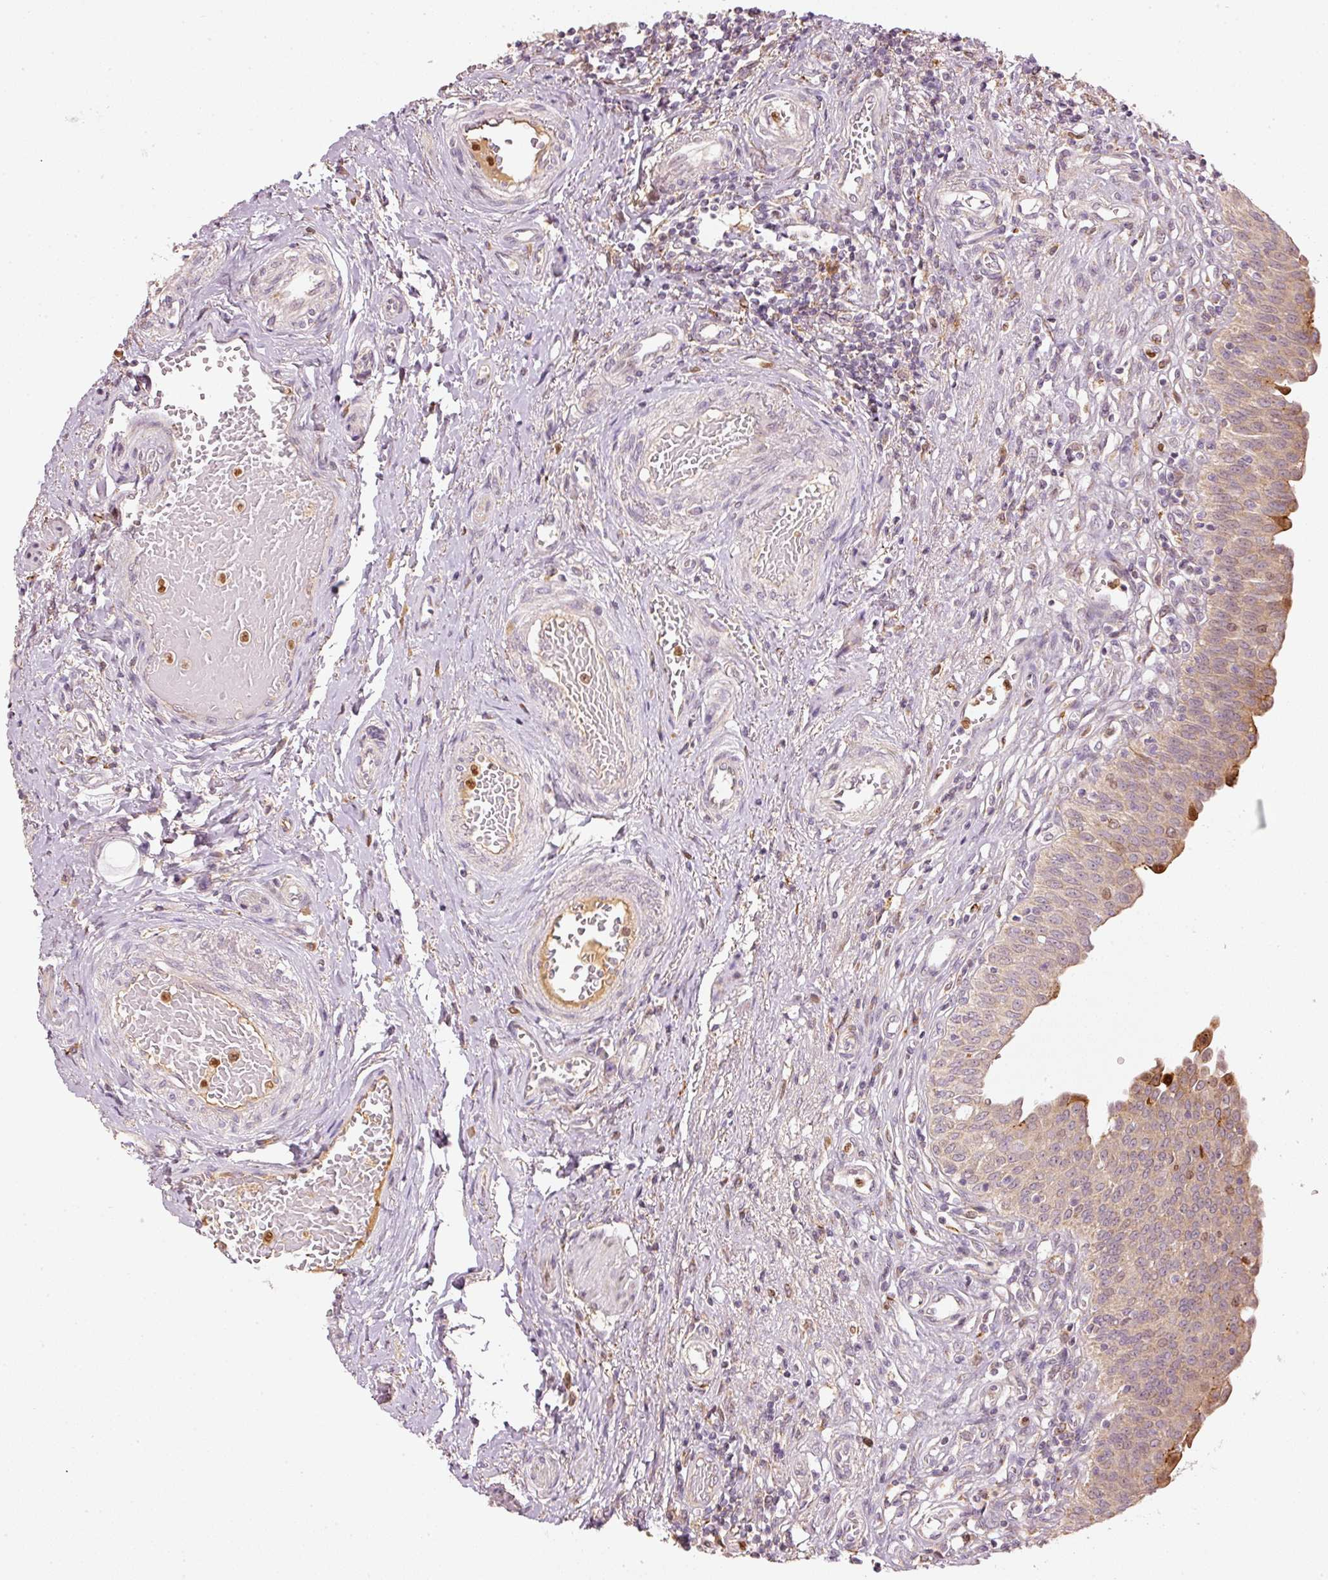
{"staining": {"intensity": "weak", "quantity": ">75%", "location": "cytoplasmic/membranous"}, "tissue": "urinary bladder", "cell_type": "Urothelial cells", "image_type": "normal", "snomed": [{"axis": "morphology", "description": "Normal tissue, NOS"}, {"axis": "topography", "description": "Urinary bladder"}], "caption": "Weak cytoplasmic/membranous staining is seen in about >75% of urothelial cells in benign urinary bladder.", "gene": "MTHFD1L", "patient": {"sex": "male", "age": 71}}